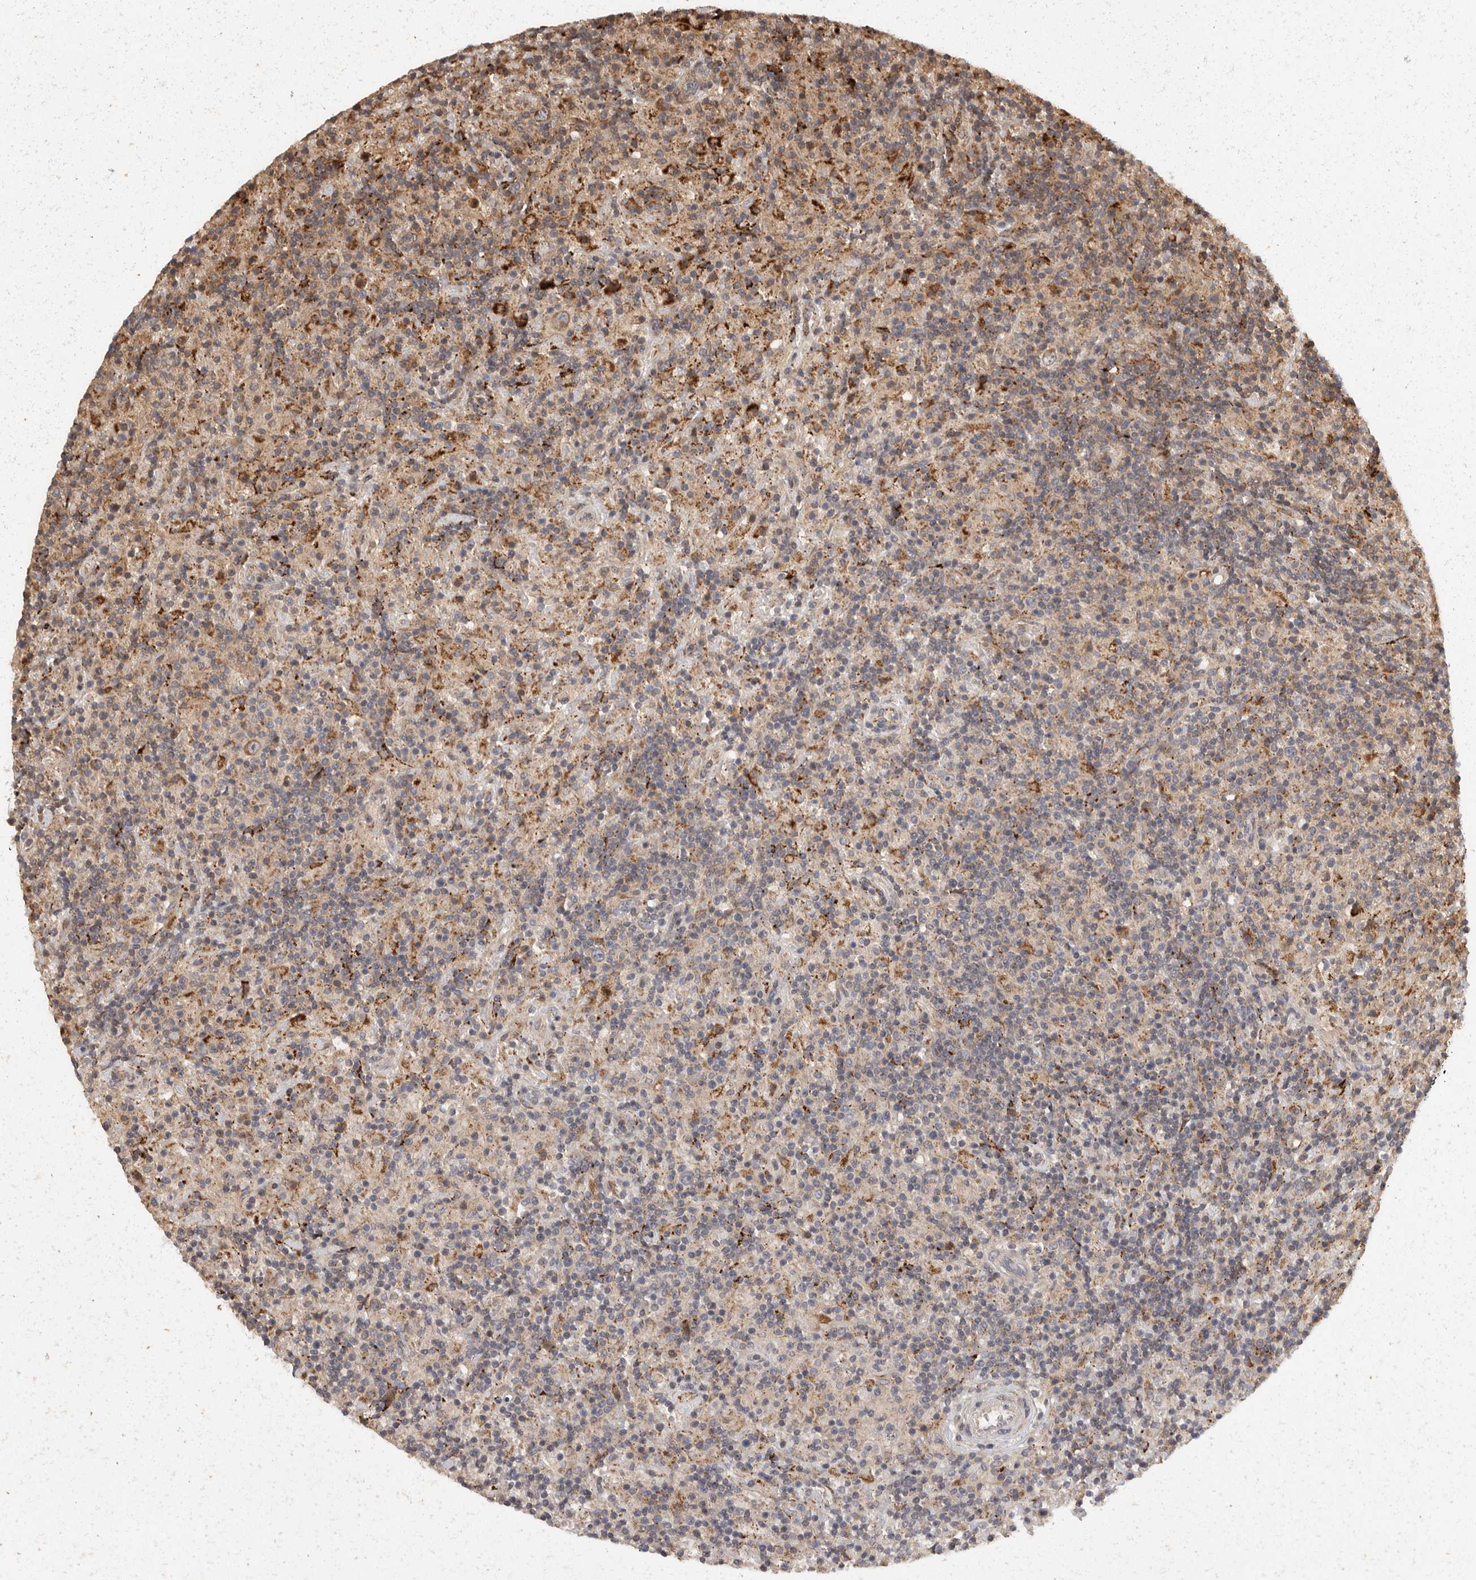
{"staining": {"intensity": "weak", "quantity": ">75%", "location": "cytoplasmic/membranous"}, "tissue": "lymphoma", "cell_type": "Tumor cells", "image_type": "cancer", "snomed": [{"axis": "morphology", "description": "Hodgkin's disease, NOS"}, {"axis": "topography", "description": "Lymph node"}], "caption": "Protein expression analysis of human Hodgkin's disease reveals weak cytoplasmic/membranous positivity in approximately >75% of tumor cells. The protein of interest is stained brown, and the nuclei are stained in blue (DAB (3,3'-diaminobenzidine) IHC with brightfield microscopy, high magnification).", "gene": "SWT1", "patient": {"sex": "male", "age": 70}}